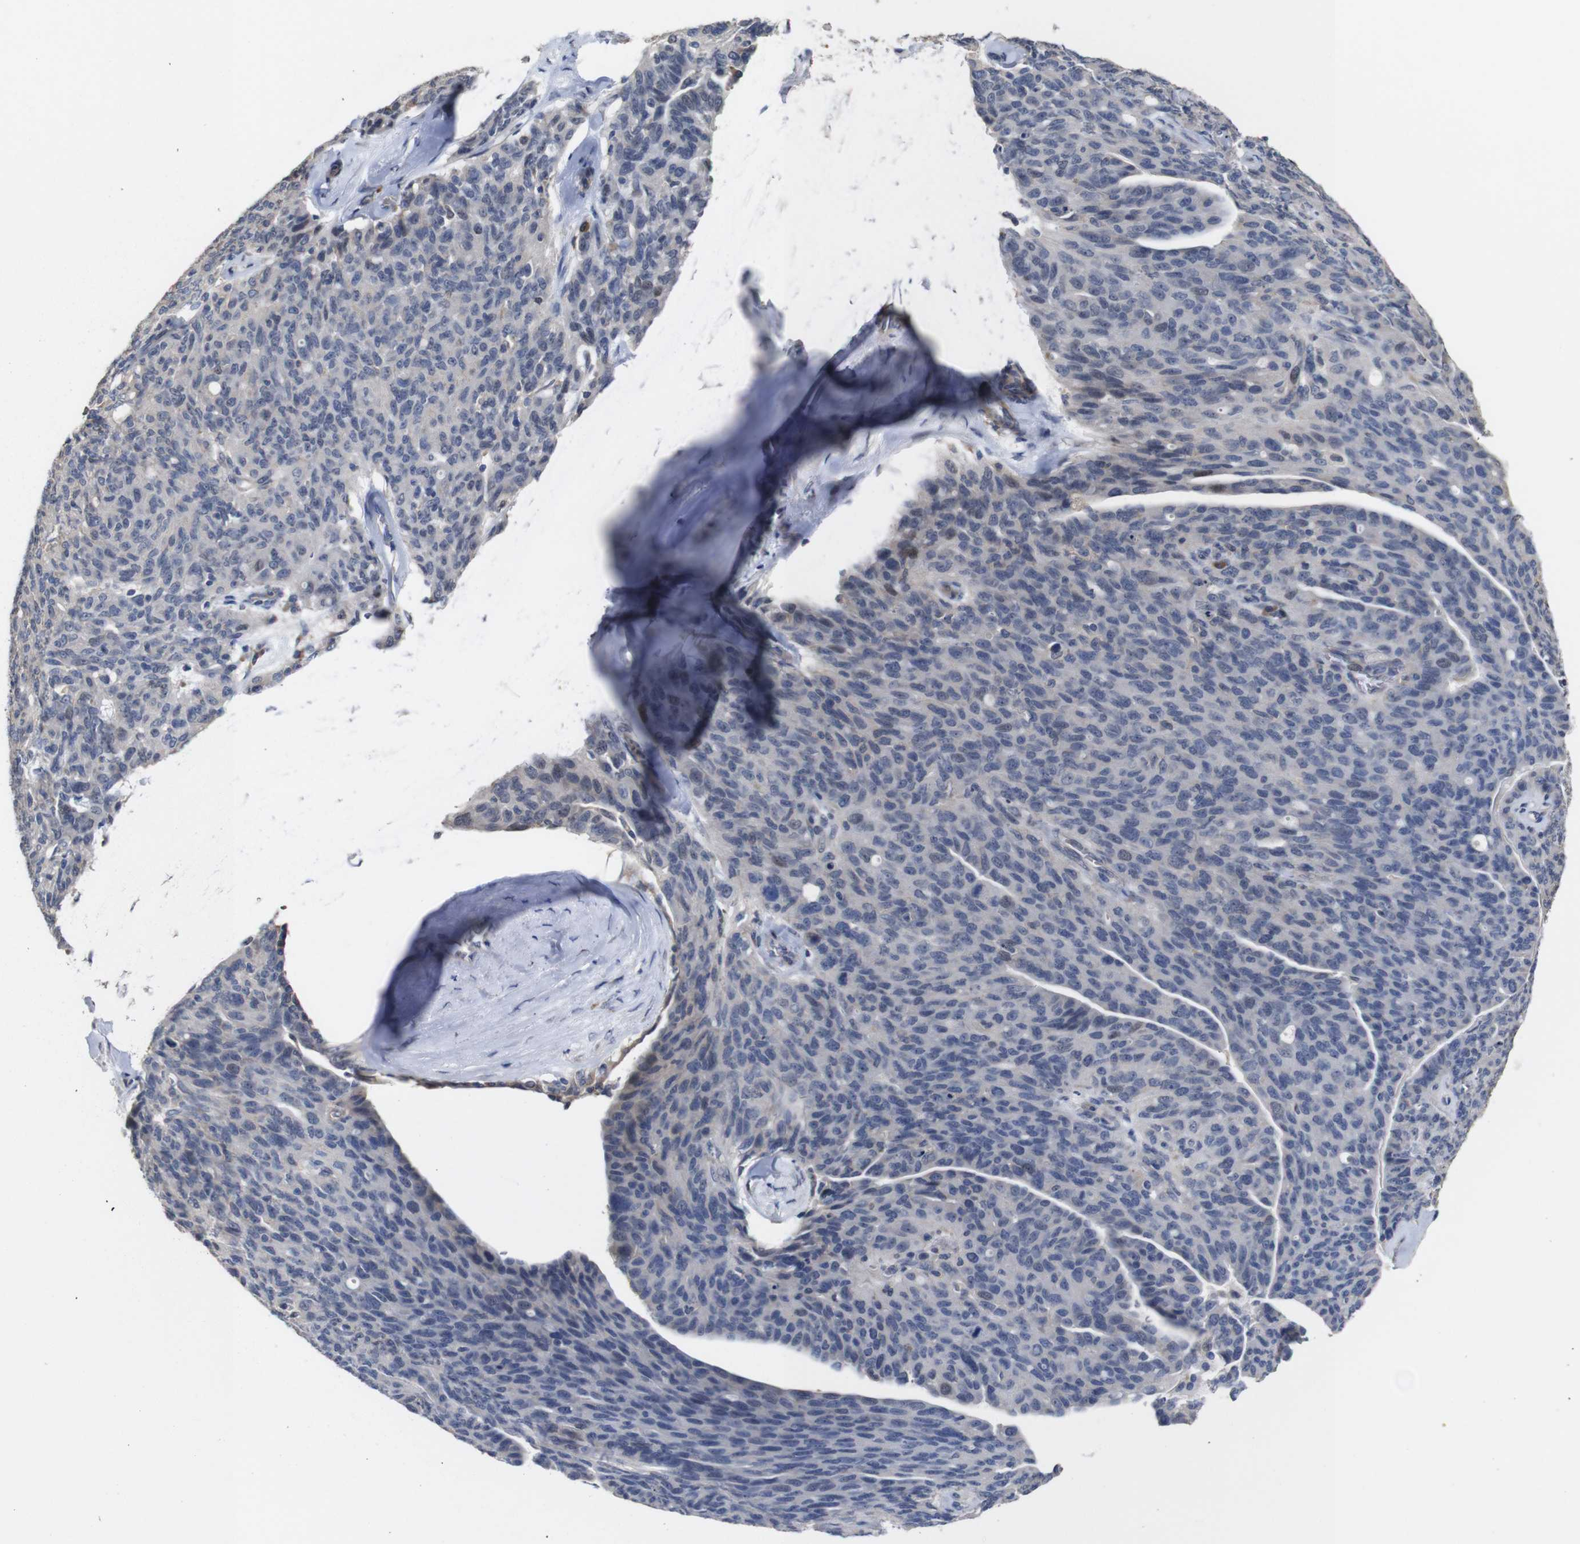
{"staining": {"intensity": "negative", "quantity": "none", "location": "none"}, "tissue": "ovarian cancer", "cell_type": "Tumor cells", "image_type": "cancer", "snomed": [{"axis": "morphology", "description": "Carcinoma, endometroid"}, {"axis": "topography", "description": "Ovary"}], "caption": "A histopathology image of ovarian cancer (endometroid carcinoma) stained for a protein displays no brown staining in tumor cells.", "gene": "TCEAL9", "patient": {"sex": "female", "age": 60}}